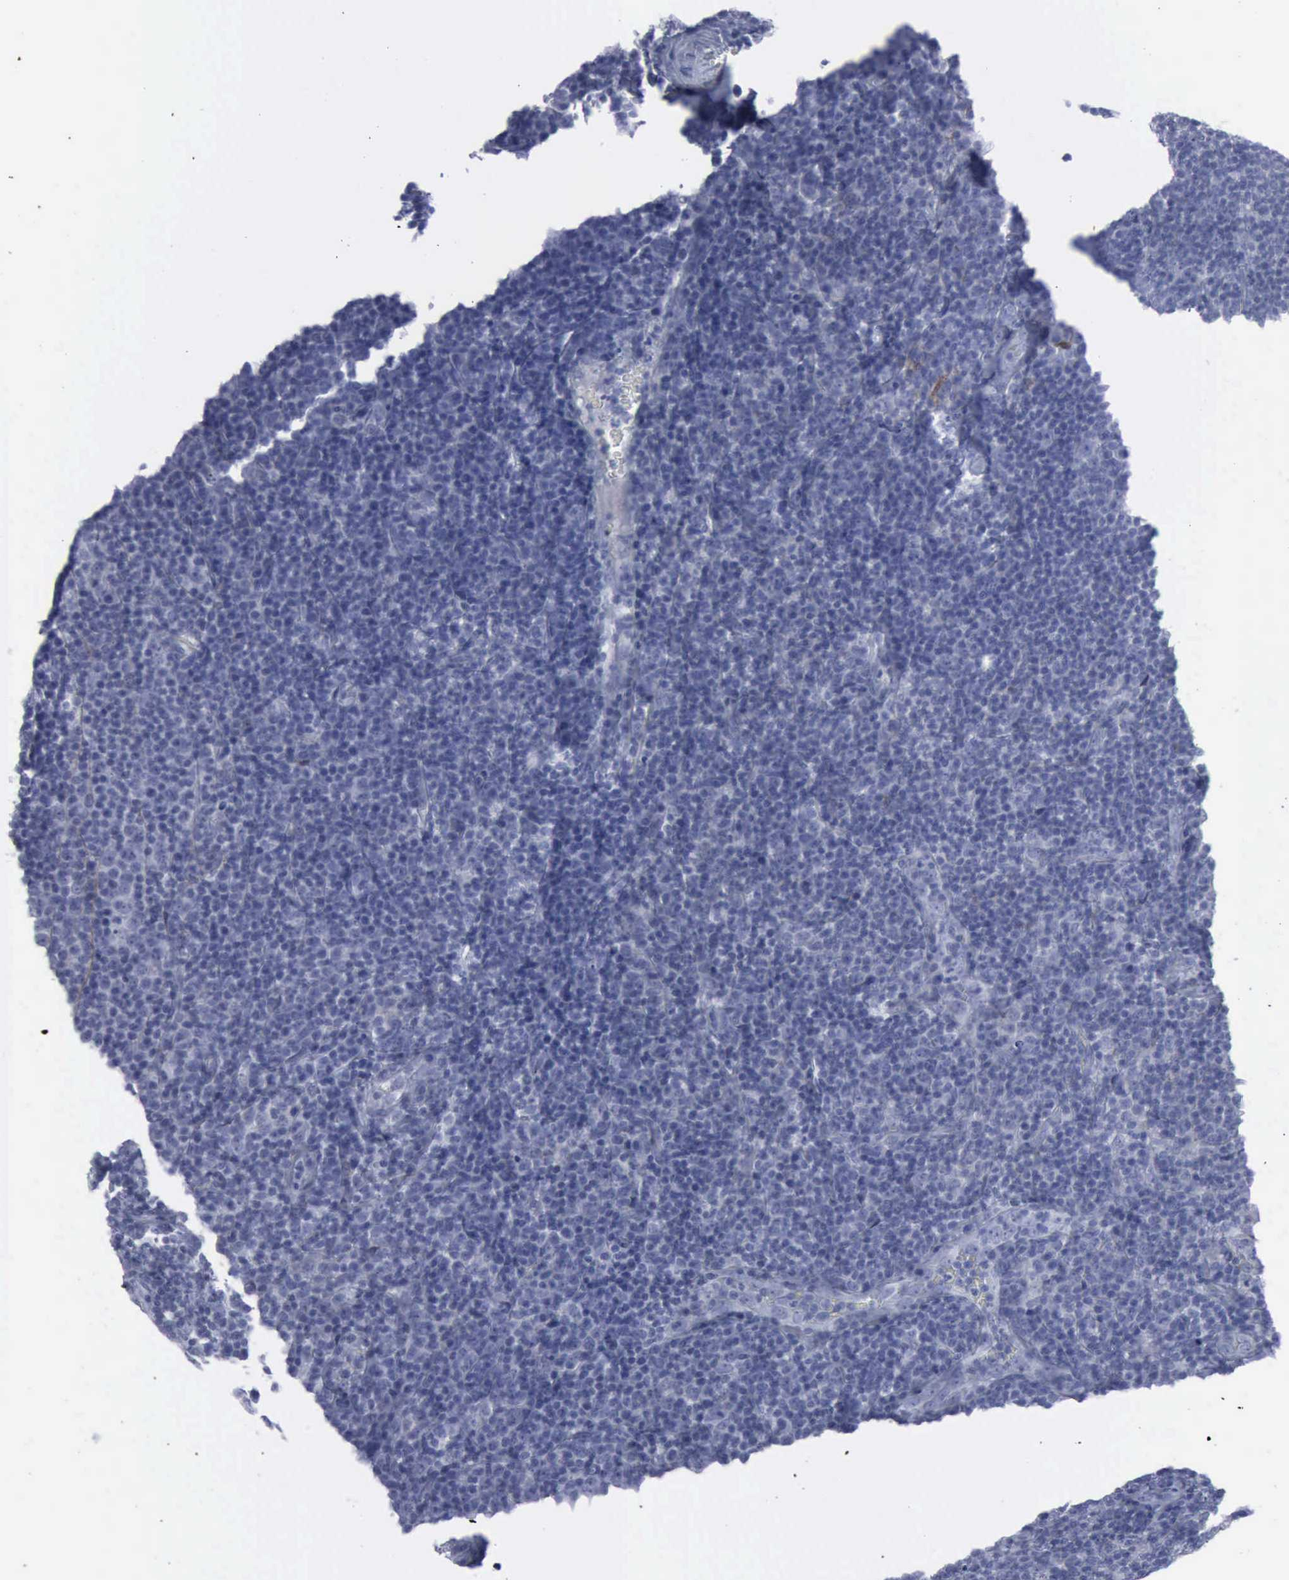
{"staining": {"intensity": "negative", "quantity": "none", "location": "none"}, "tissue": "lymphoma", "cell_type": "Tumor cells", "image_type": "cancer", "snomed": [{"axis": "morphology", "description": "Malignant lymphoma, non-Hodgkin's type, Low grade"}, {"axis": "topography", "description": "Lymph node"}], "caption": "The micrograph displays no significant positivity in tumor cells of lymphoma.", "gene": "VCAM1", "patient": {"sex": "male", "age": 74}}